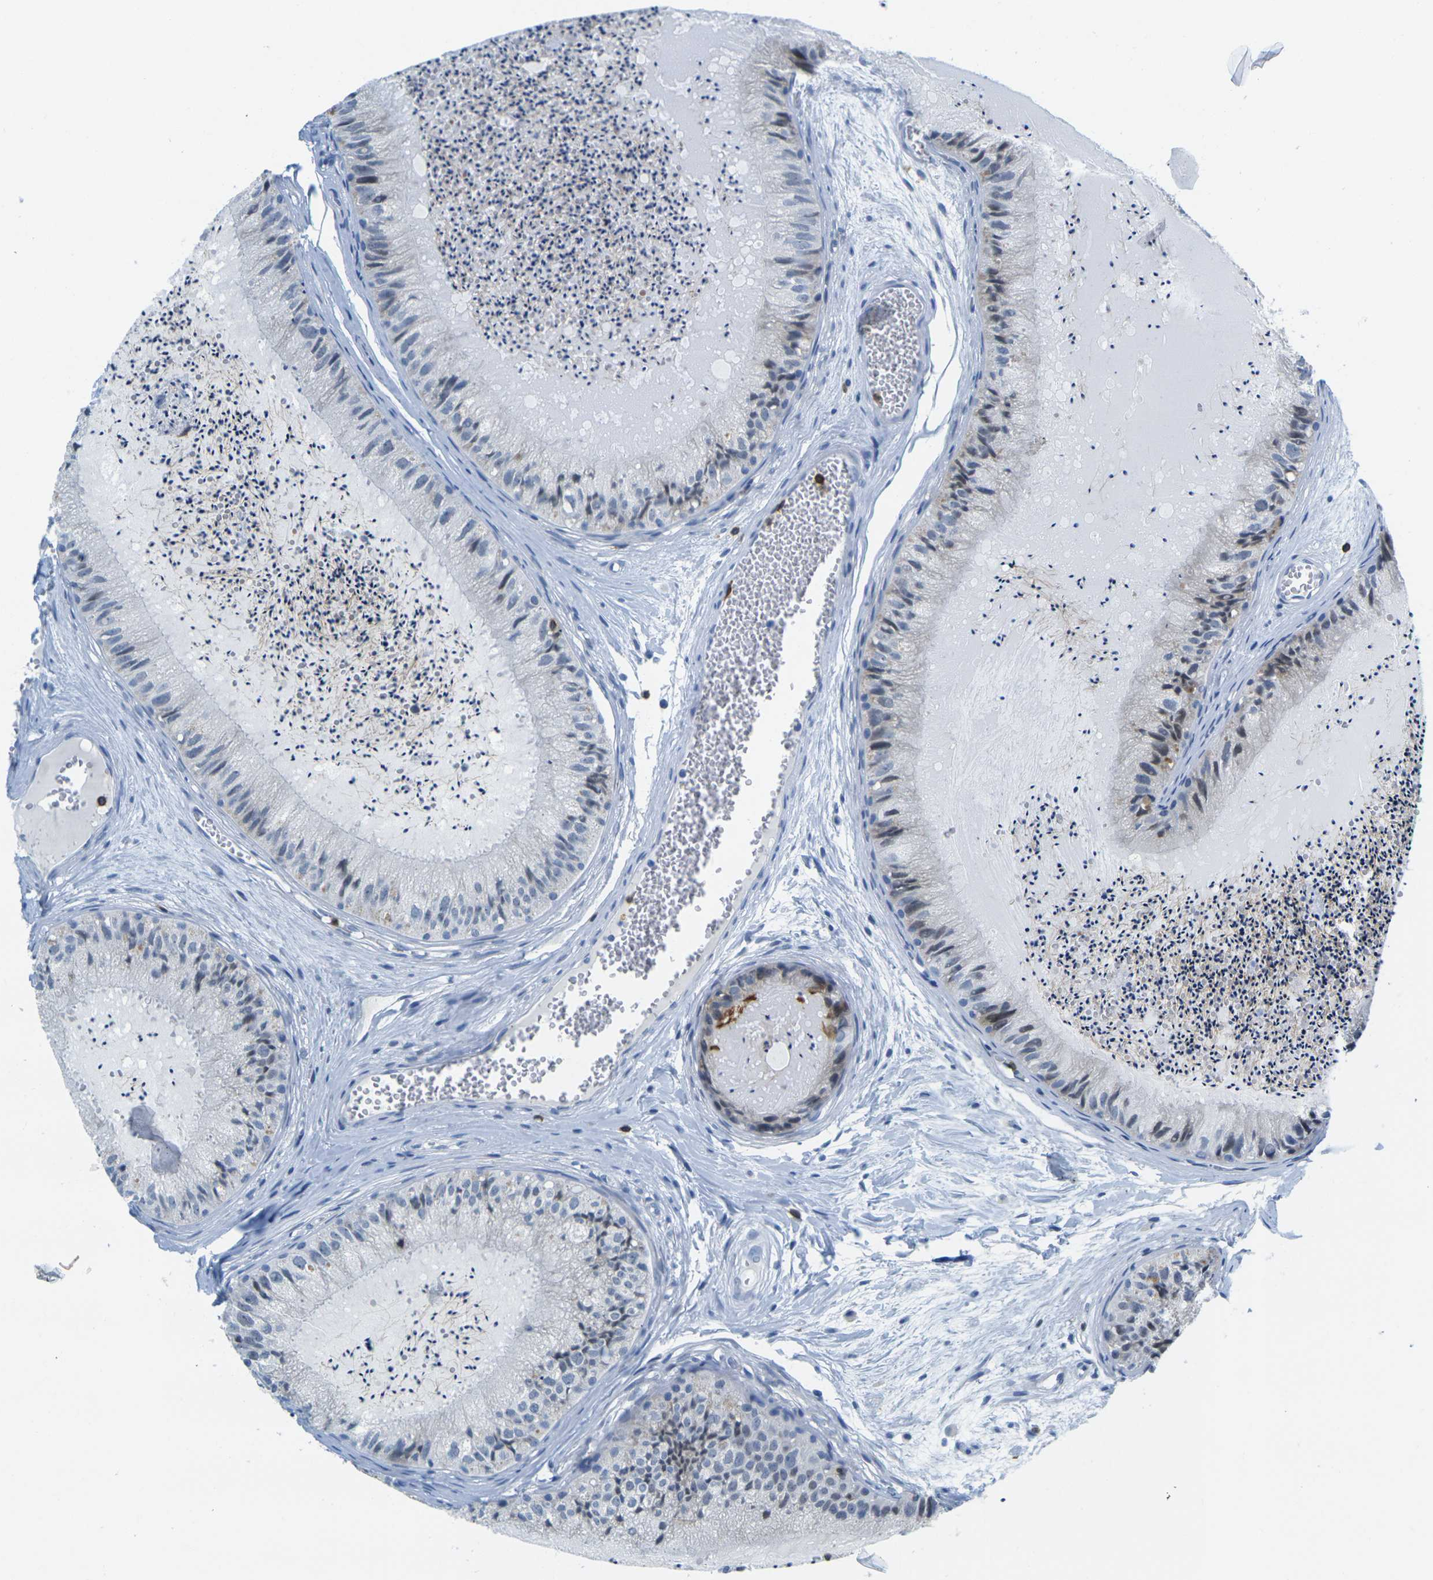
{"staining": {"intensity": "weak", "quantity": "<25%", "location": "cytoplasmic/membranous"}, "tissue": "epididymis", "cell_type": "Glandular cells", "image_type": "normal", "snomed": [{"axis": "morphology", "description": "Normal tissue, NOS"}, {"axis": "topography", "description": "Epididymis"}], "caption": "Photomicrograph shows no protein staining in glandular cells of normal epididymis.", "gene": "CD3D", "patient": {"sex": "male", "age": 31}}